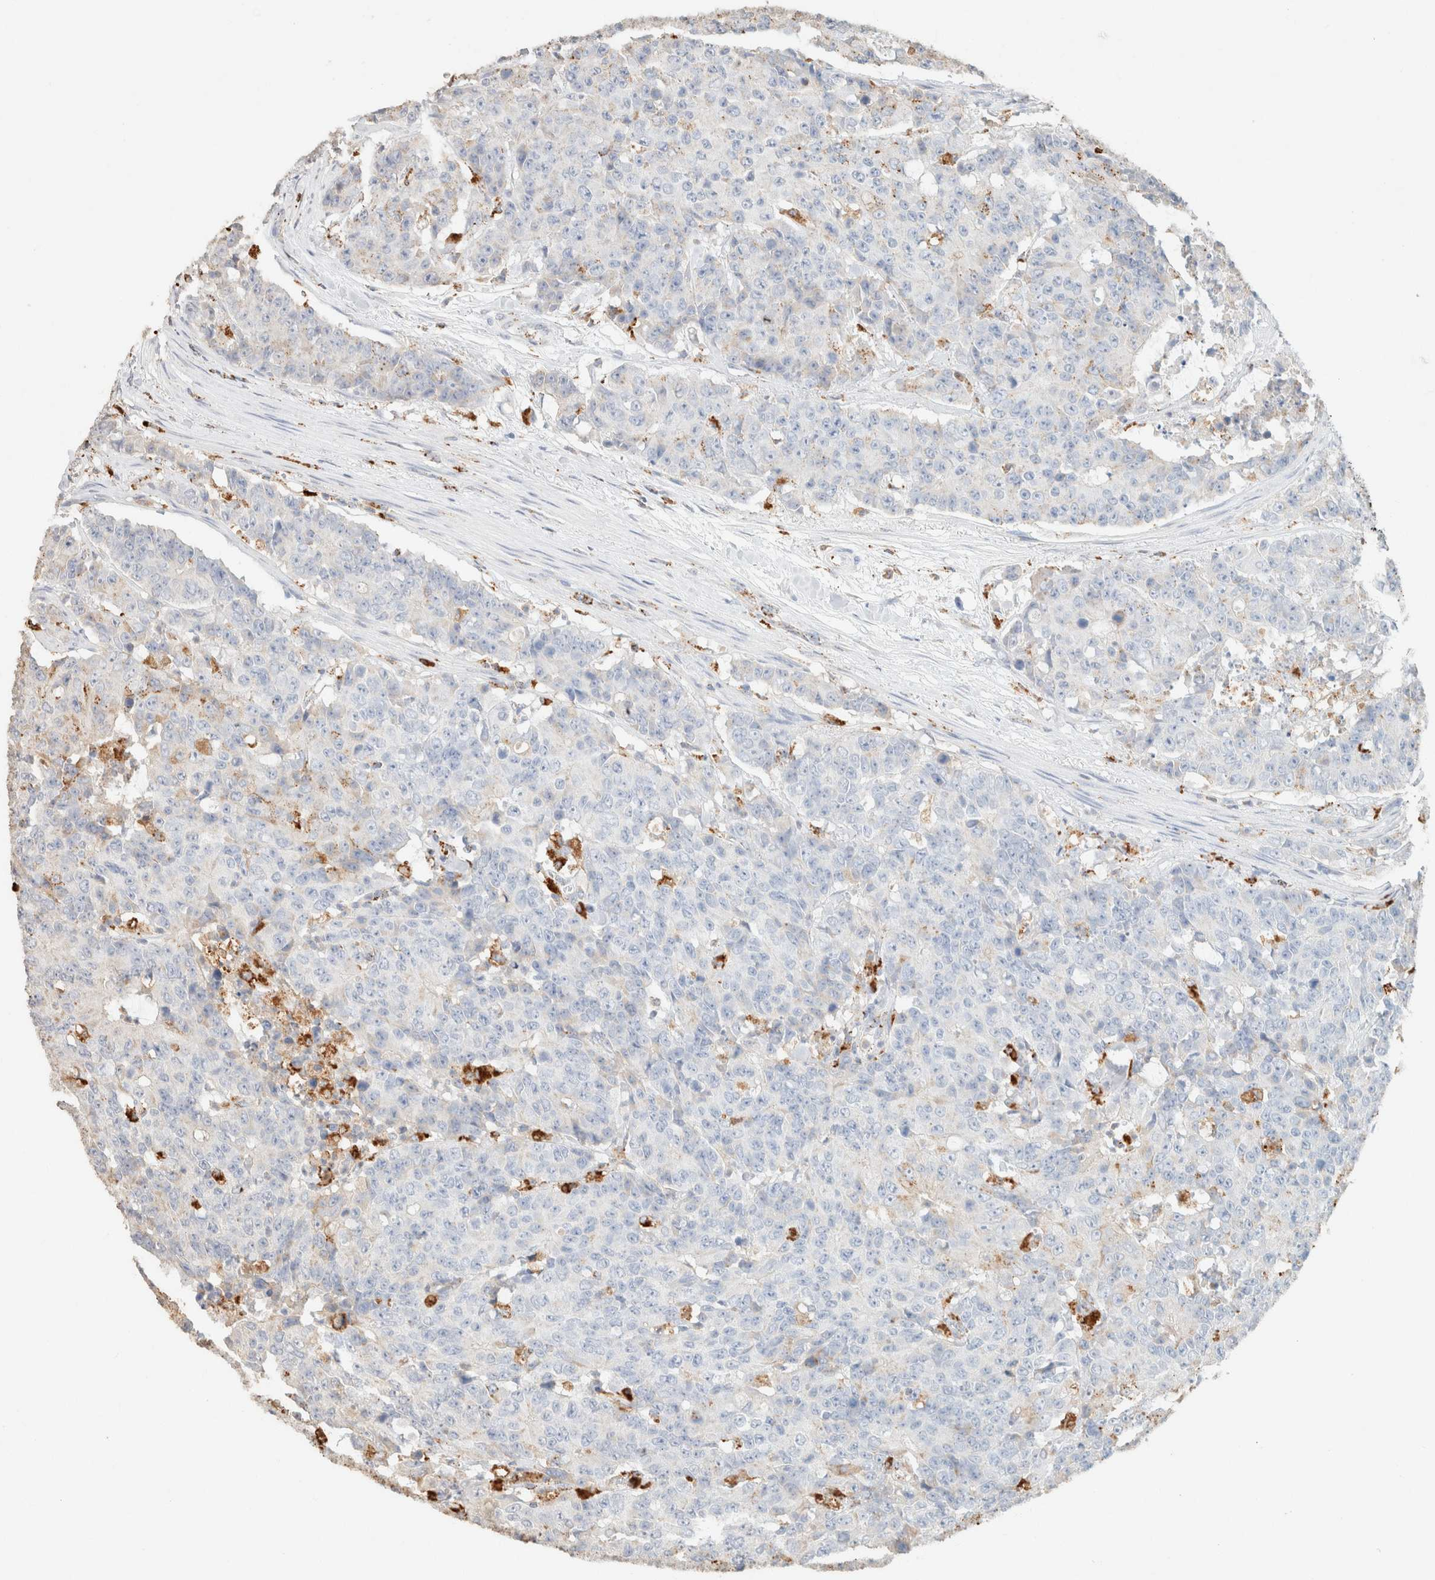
{"staining": {"intensity": "negative", "quantity": "none", "location": "none"}, "tissue": "colorectal cancer", "cell_type": "Tumor cells", "image_type": "cancer", "snomed": [{"axis": "morphology", "description": "Adenocarcinoma, NOS"}, {"axis": "topography", "description": "Colon"}], "caption": "A photomicrograph of human adenocarcinoma (colorectal) is negative for staining in tumor cells.", "gene": "CTSC", "patient": {"sex": "female", "age": 86}}